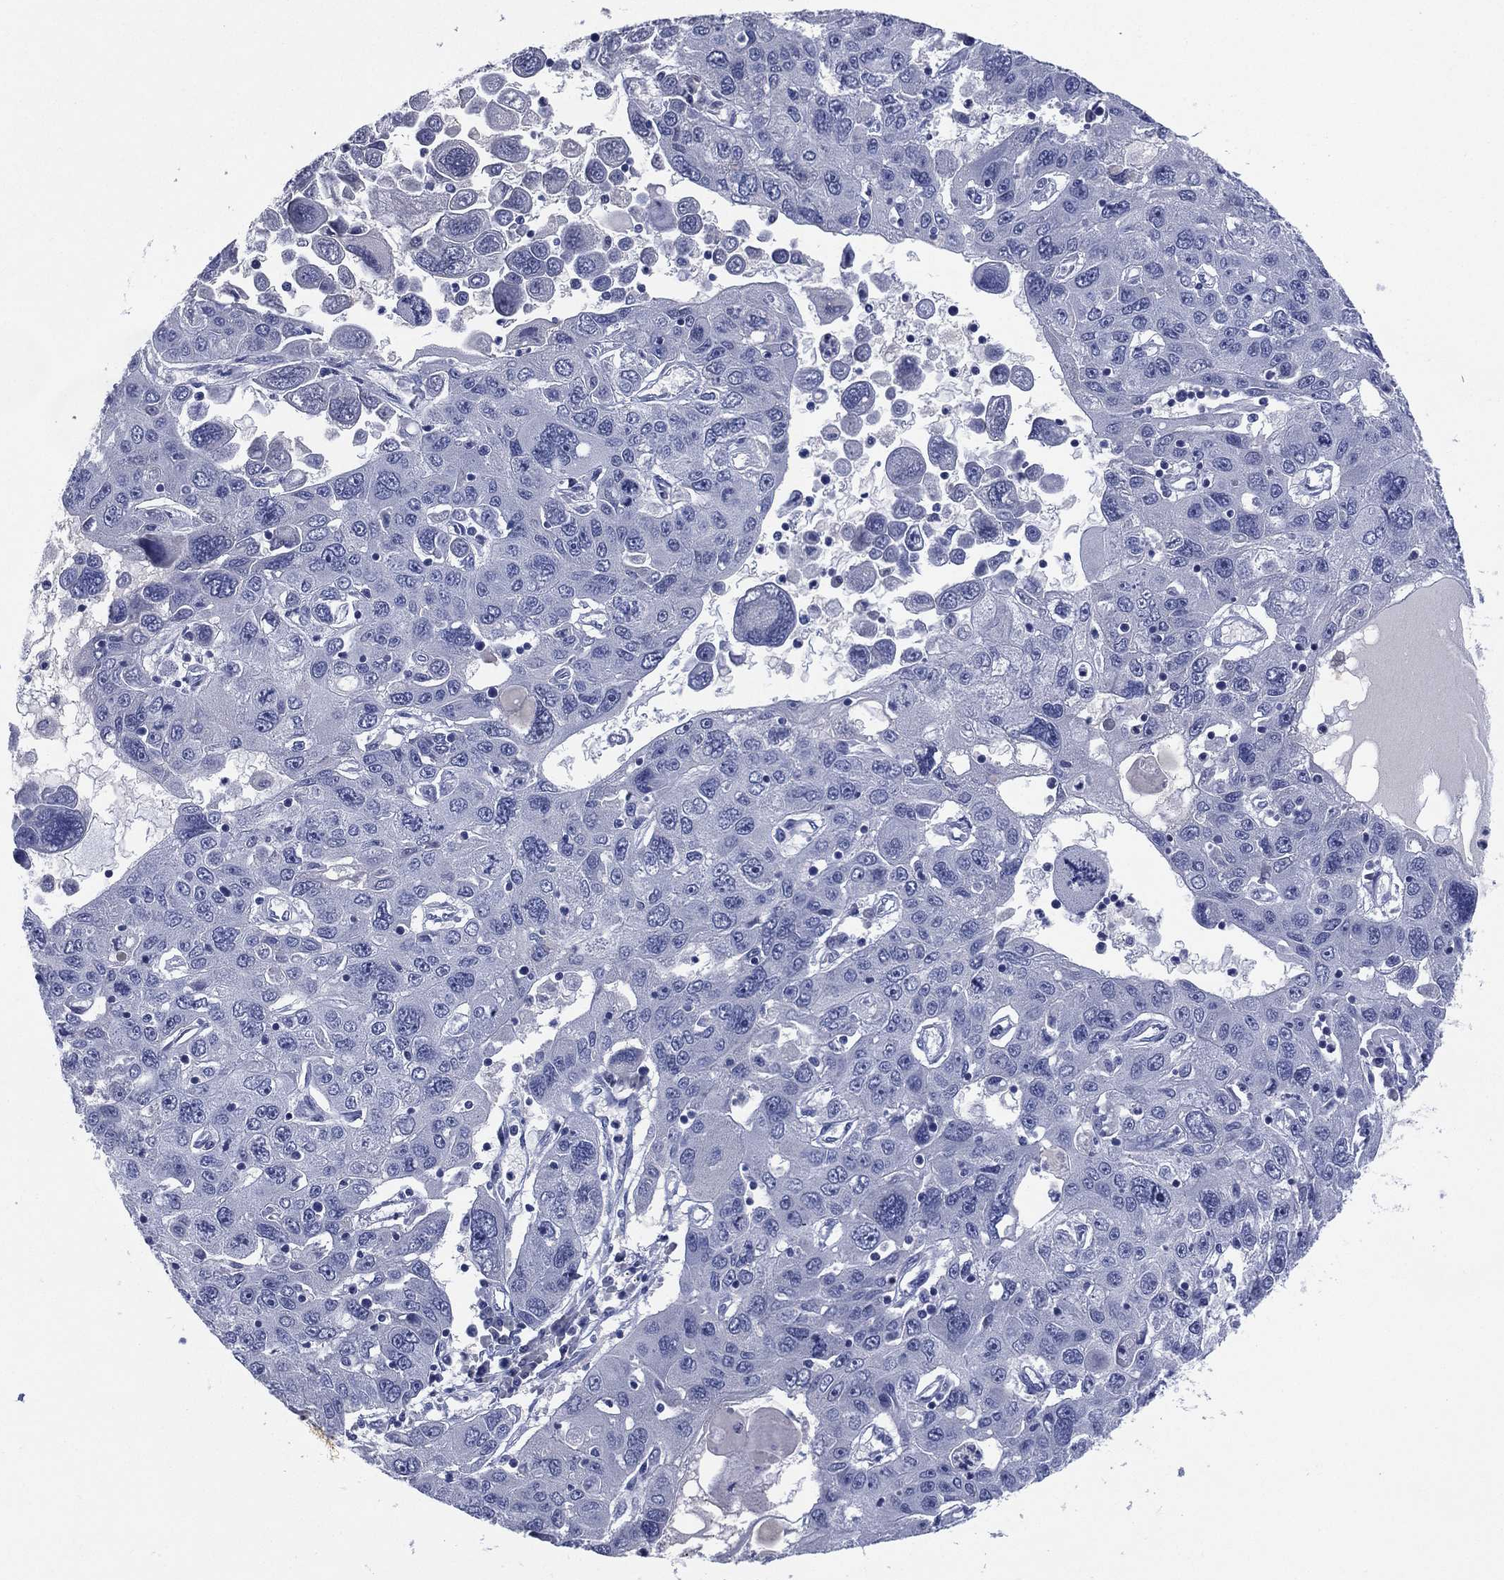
{"staining": {"intensity": "negative", "quantity": "none", "location": "none"}, "tissue": "stomach cancer", "cell_type": "Tumor cells", "image_type": "cancer", "snomed": [{"axis": "morphology", "description": "Adenocarcinoma, NOS"}, {"axis": "topography", "description": "Stomach"}], "caption": "Stomach cancer (adenocarcinoma) stained for a protein using immunohistochemistry demonstrates no staining tumor cells.", "gene": "KRT35", "patient": {"sex": "male", "age": 56}}